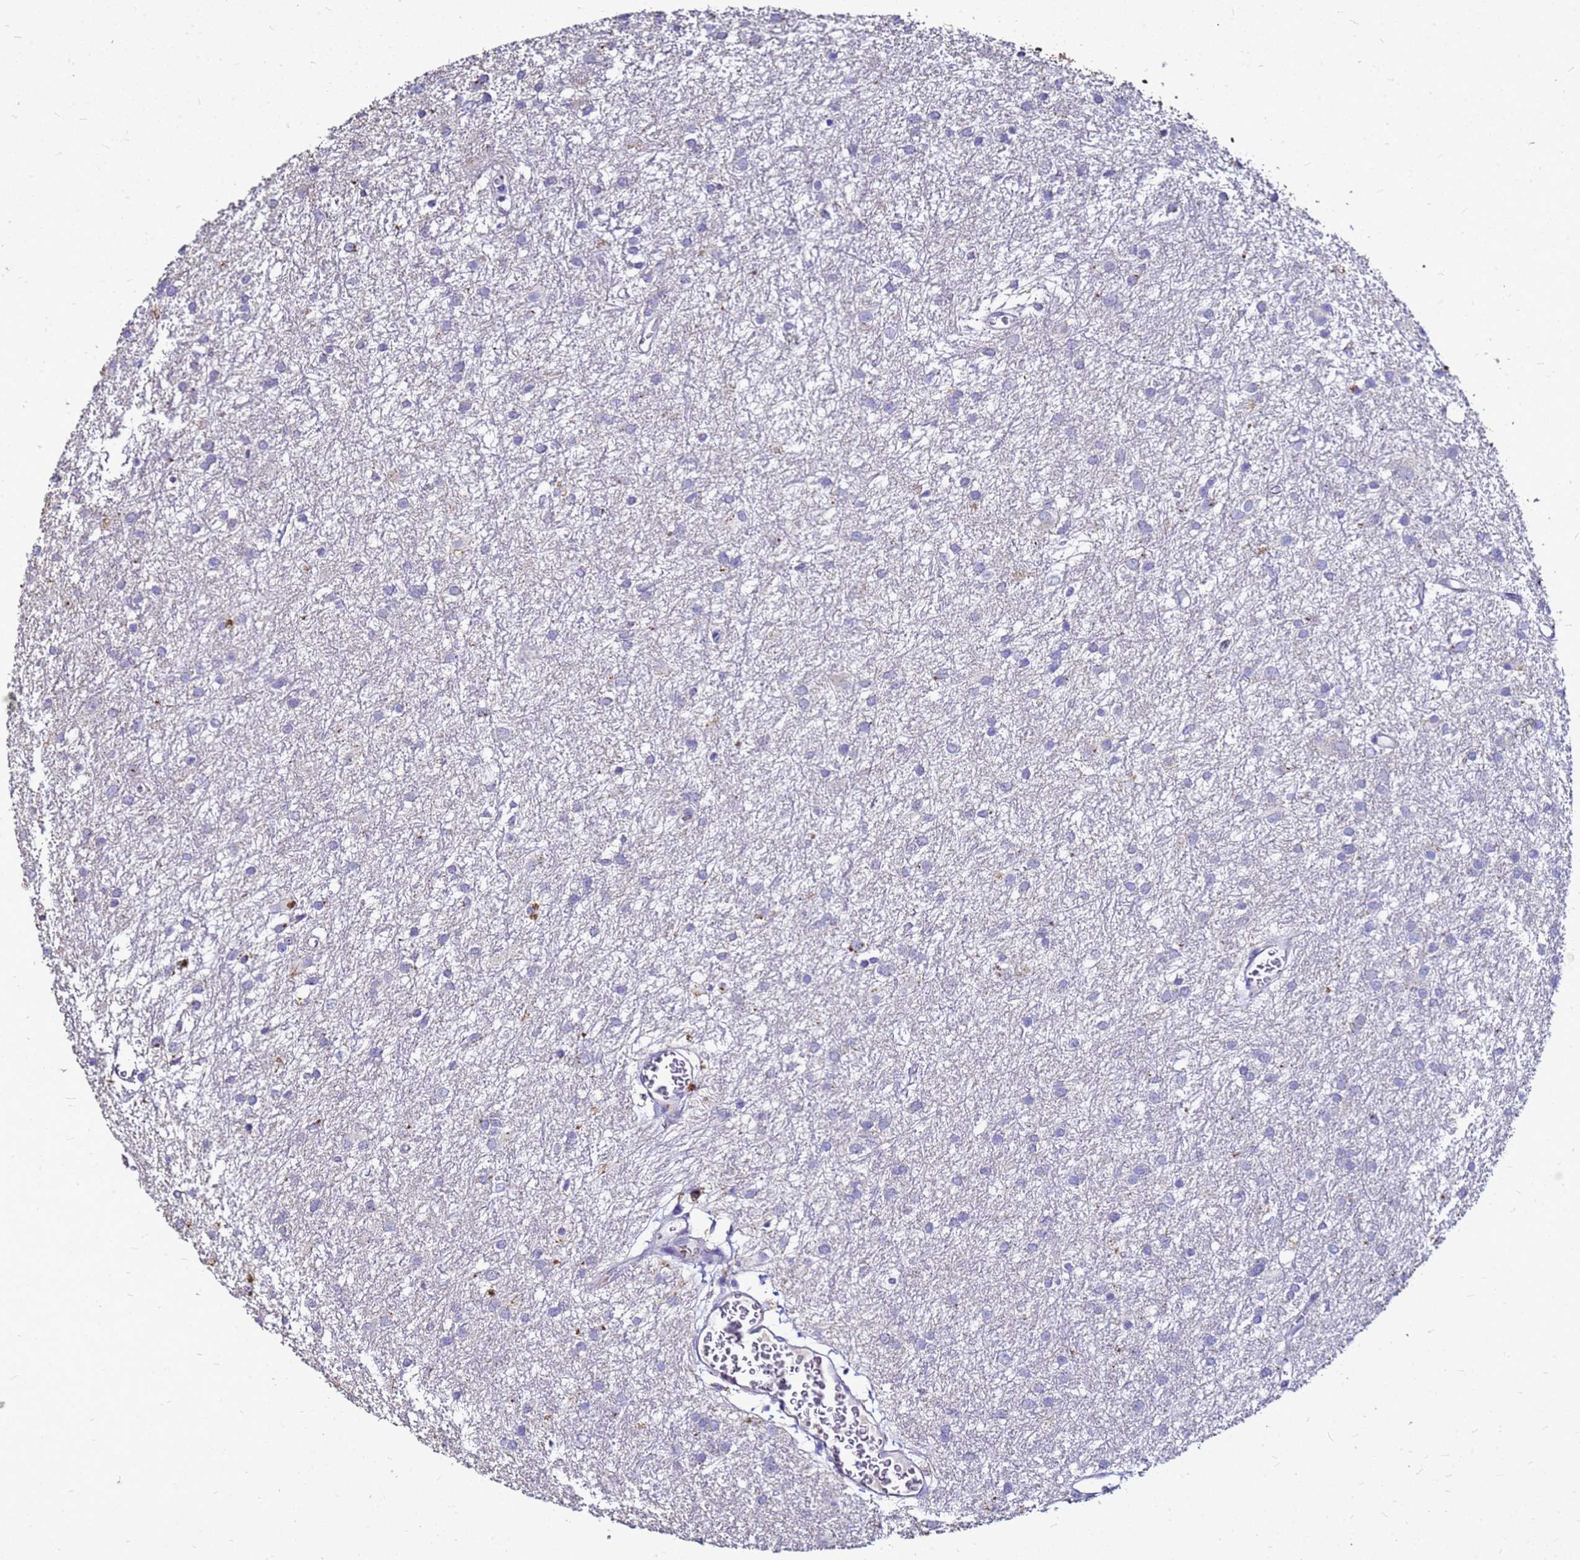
{"staining": {"intensity": "moderate", "quantity": "<25%", "location": "cytoplasmic/membranous"}, "tissue": "glioma", "cell_type": "Tumor cells", "image_type": "cancer", "snomed": [{"axis": "morphology", "description": "Glioma, malignant, High grade"}, {"axis": "topography", "description": "Brain"}], "caption": "Immunohistochemical staining of malignant high-grade glioma reveals low levels of moderate cytoplasmic/membranous expression in approximately <25% of tumor cells.", "gene": "S100A2", "patient": {"sex": "female", "age": 50}}